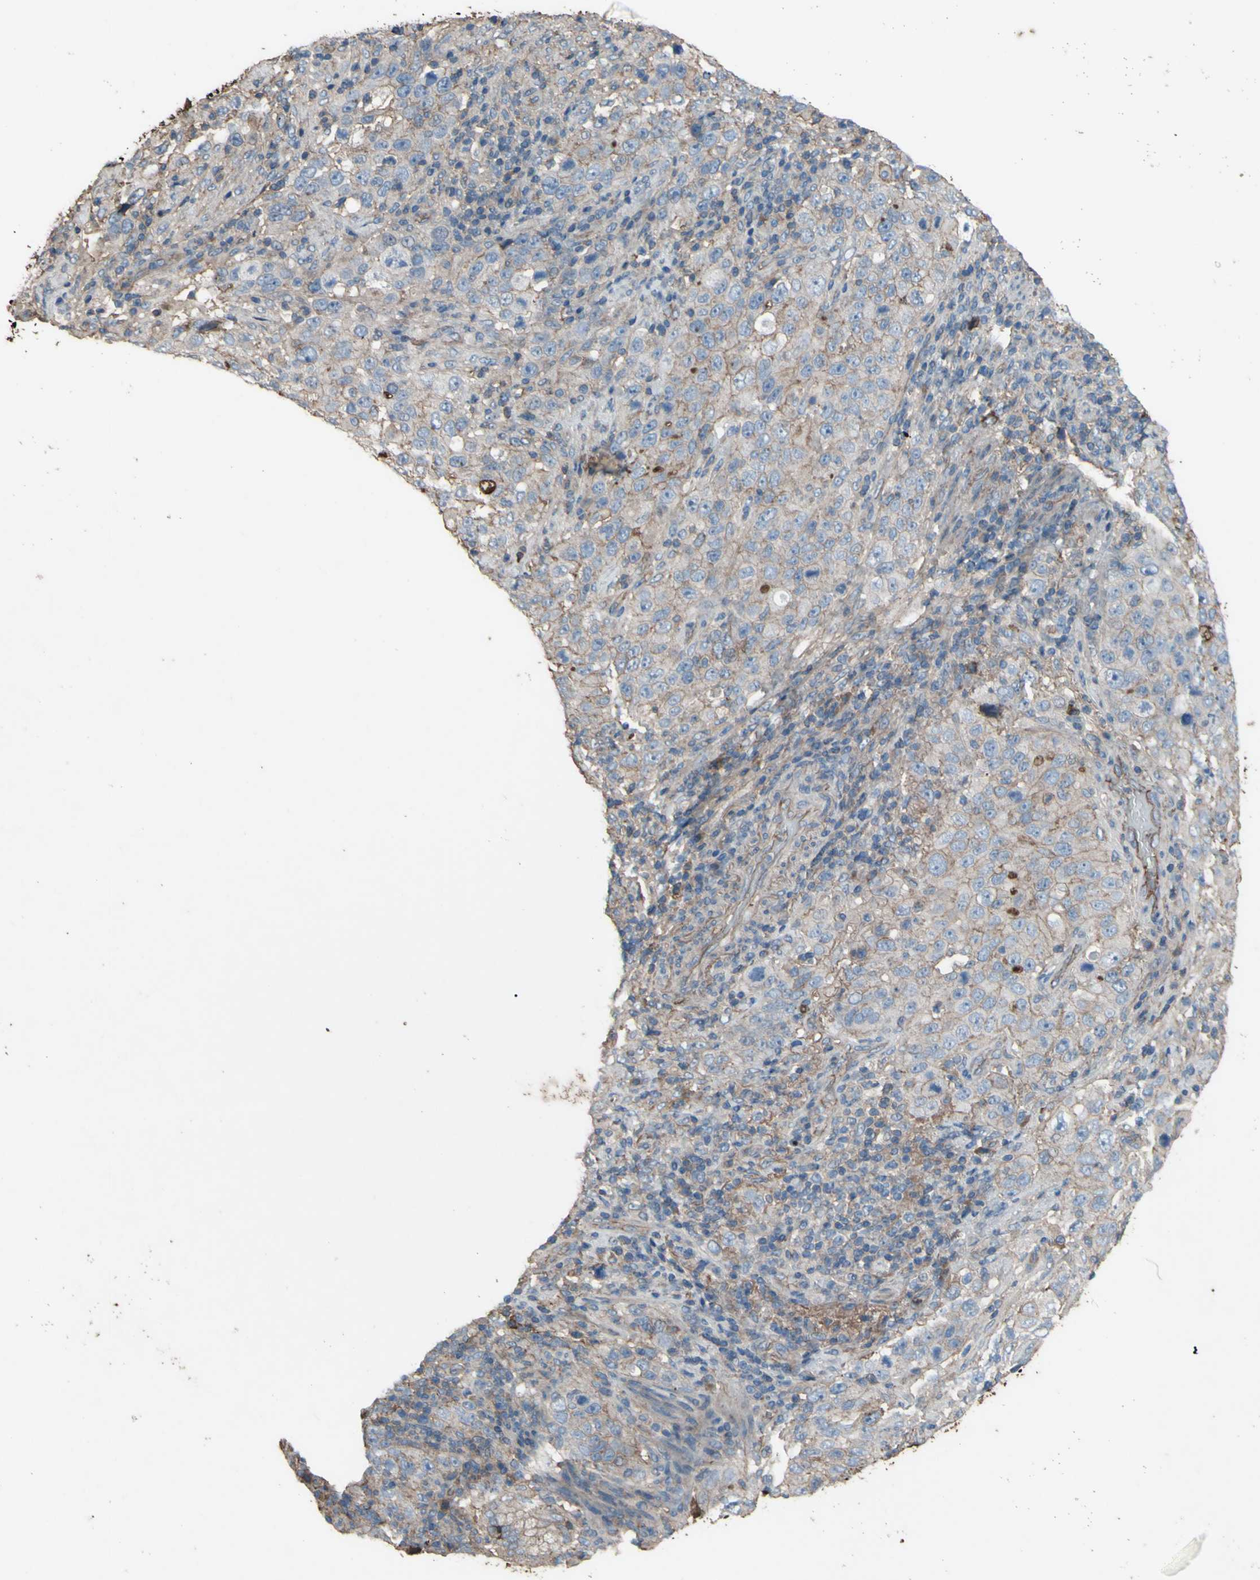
{"staining": {"intensity": "weak", "quantity": "<25%", "location": "cytoplasmic/membranous"}, "tissue": "stomach cancer", "cell_type": "Tumor cells", "image_type": "cancer", "snomed": [{"axis": "morphology", "description": "Normal tissue, NOS"}, {"axis": "morphology", "description": "Adenocarcinoma, NOS"}, {"axis": "topography", "description": "Stomach"}], "caption": "Tumor cells are negative for brown protein staining in stomach adenocarcinoma.", "gene": "PTGDS", "patient": {"sex": "male", "age": 48}}